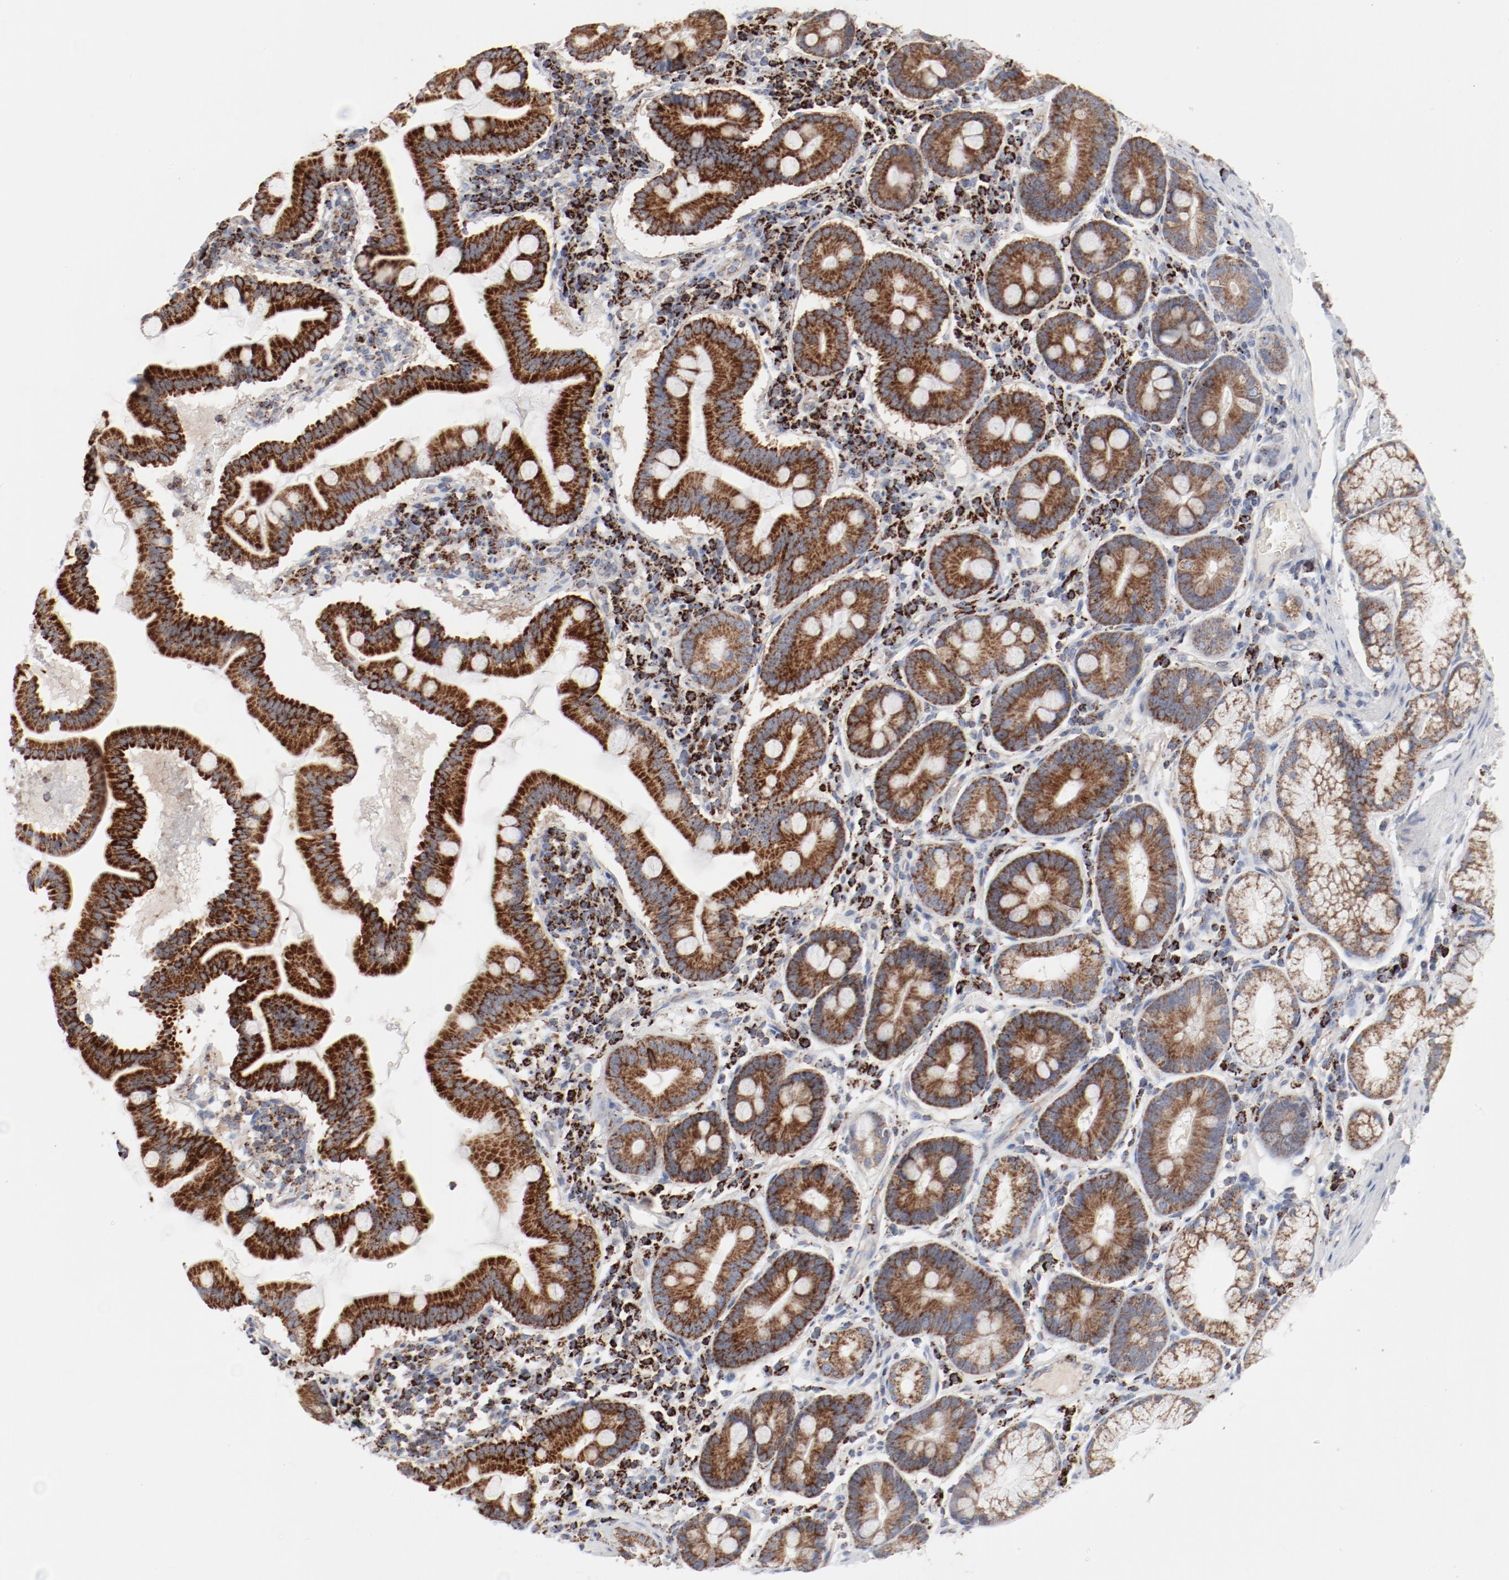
{"staining": {"intensity": "strong", "quantity": ">75%", "location": "cytoplasmic/membranous"}, "tissue": "duodenum", "cell_type": "Glandular cells", "image_type": "normal", "snomed": [{"axis": "morphology", "description": "Normal tissue, NOS"}, {"axis": "topography", "description": "Duodenum"}], "caption": "A high-resolution histopathology image shows IHC staining of benign duodenum, which shows strong cytoplasmic/membranous positivity in about >75% of glandular cells.", "gene": "SETD3", "patient": {"sex": "male", "age": 50}}